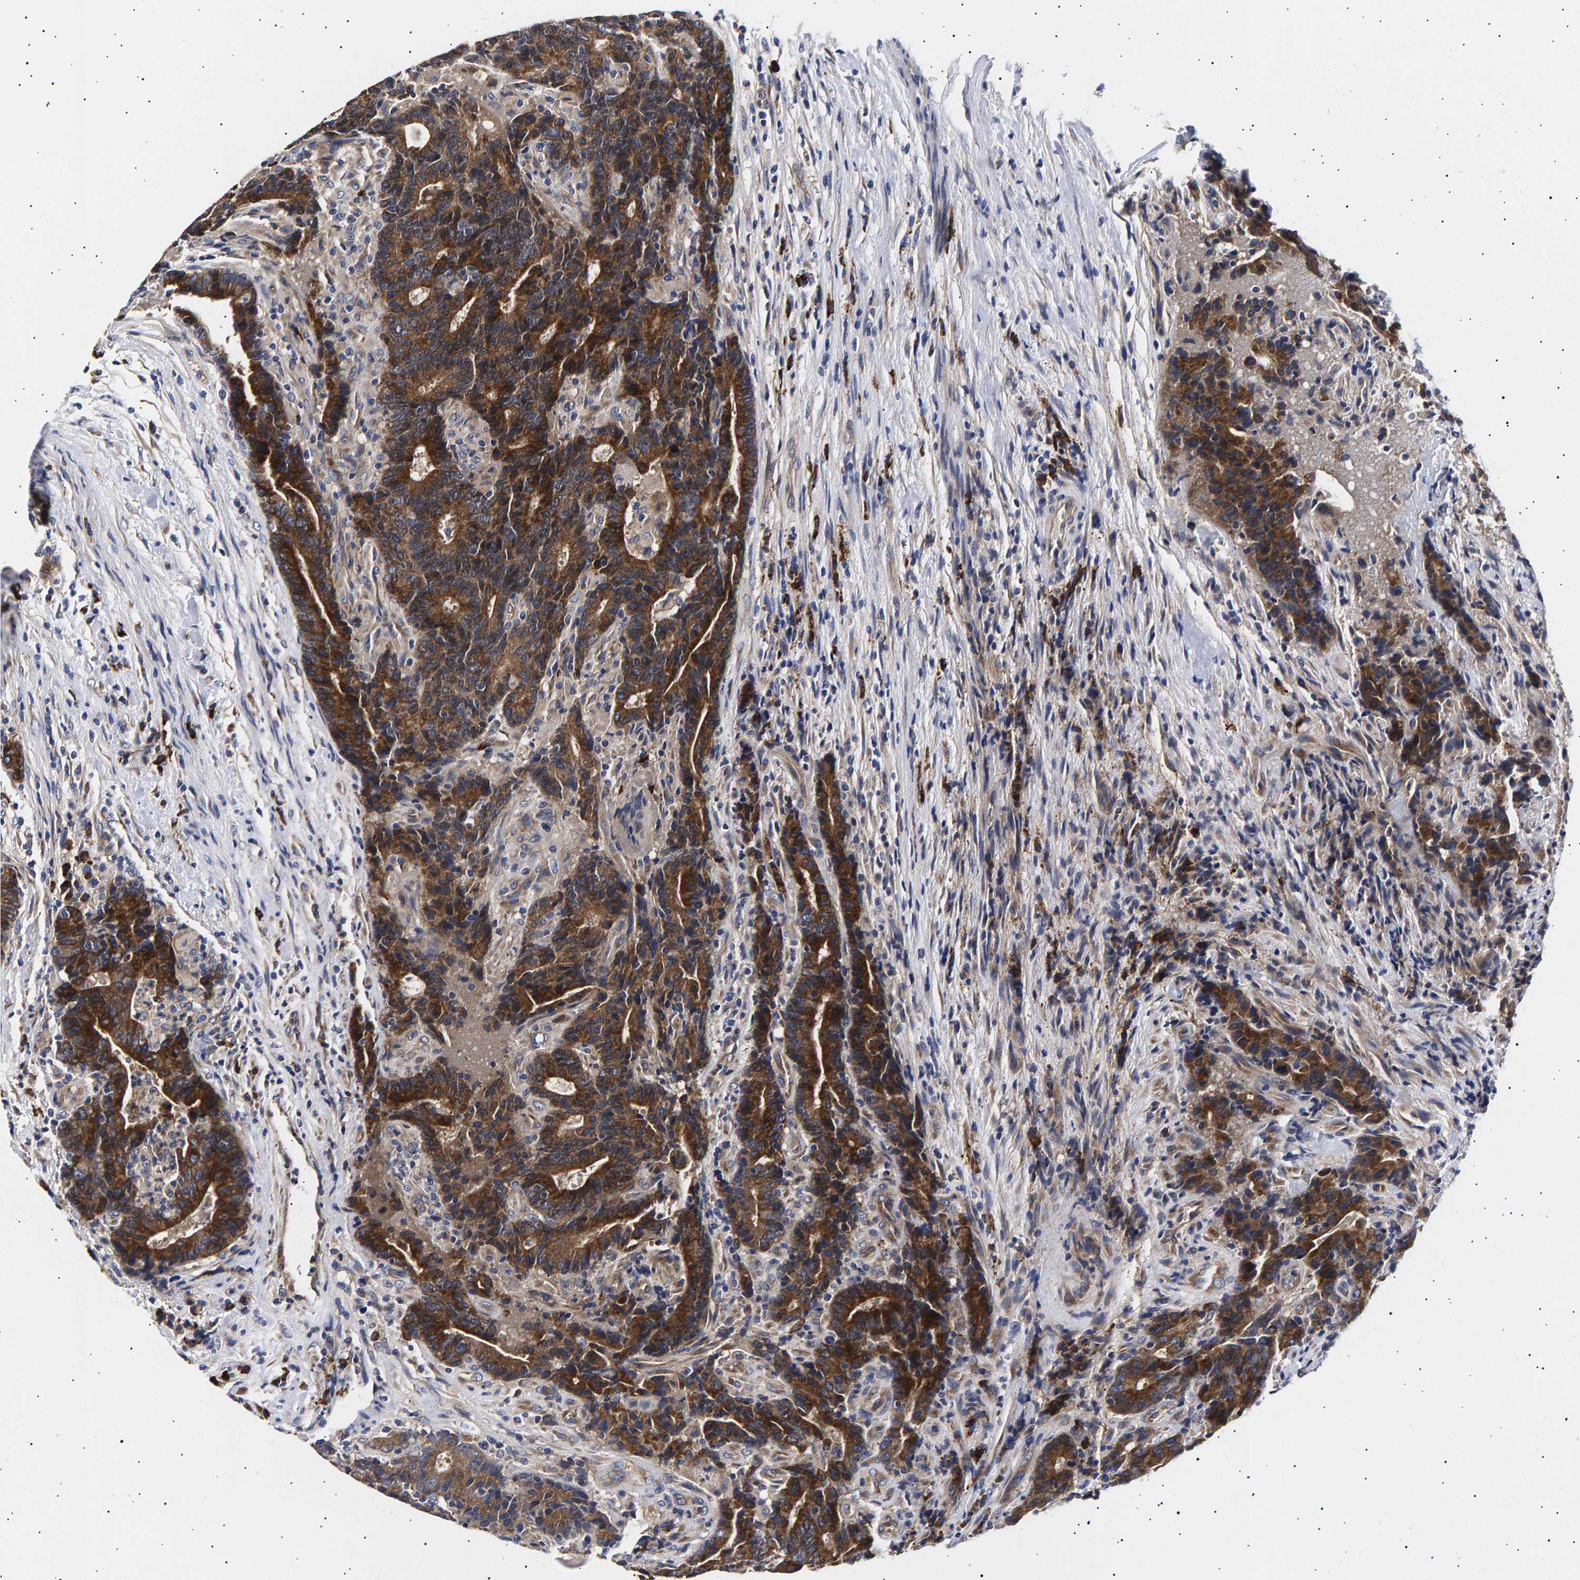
{"staining": {"intensity": "strong", "quantity": ">75%", "location": "cytoplasmic/membranous"}, "tissue": "colorectal cancer", "cell_type": "Tumor cells", "image_type": "cancer", "snomed": [{"axis": "morphology", "description": "Normal tissue, NOS"}, {"axis": "morphology", "description": "Adenocarcinoma, NOS"}, {"axis": "topography", "description": "Colon"}], "caption": "This is an image of IHC staining of adenocarcinoma (colorectal), which shows strong expression in the cytoplasmic/membranous of tumor cells.", "gene": "ANKRD40", "patient": {"sex": "female", "age": 75}}